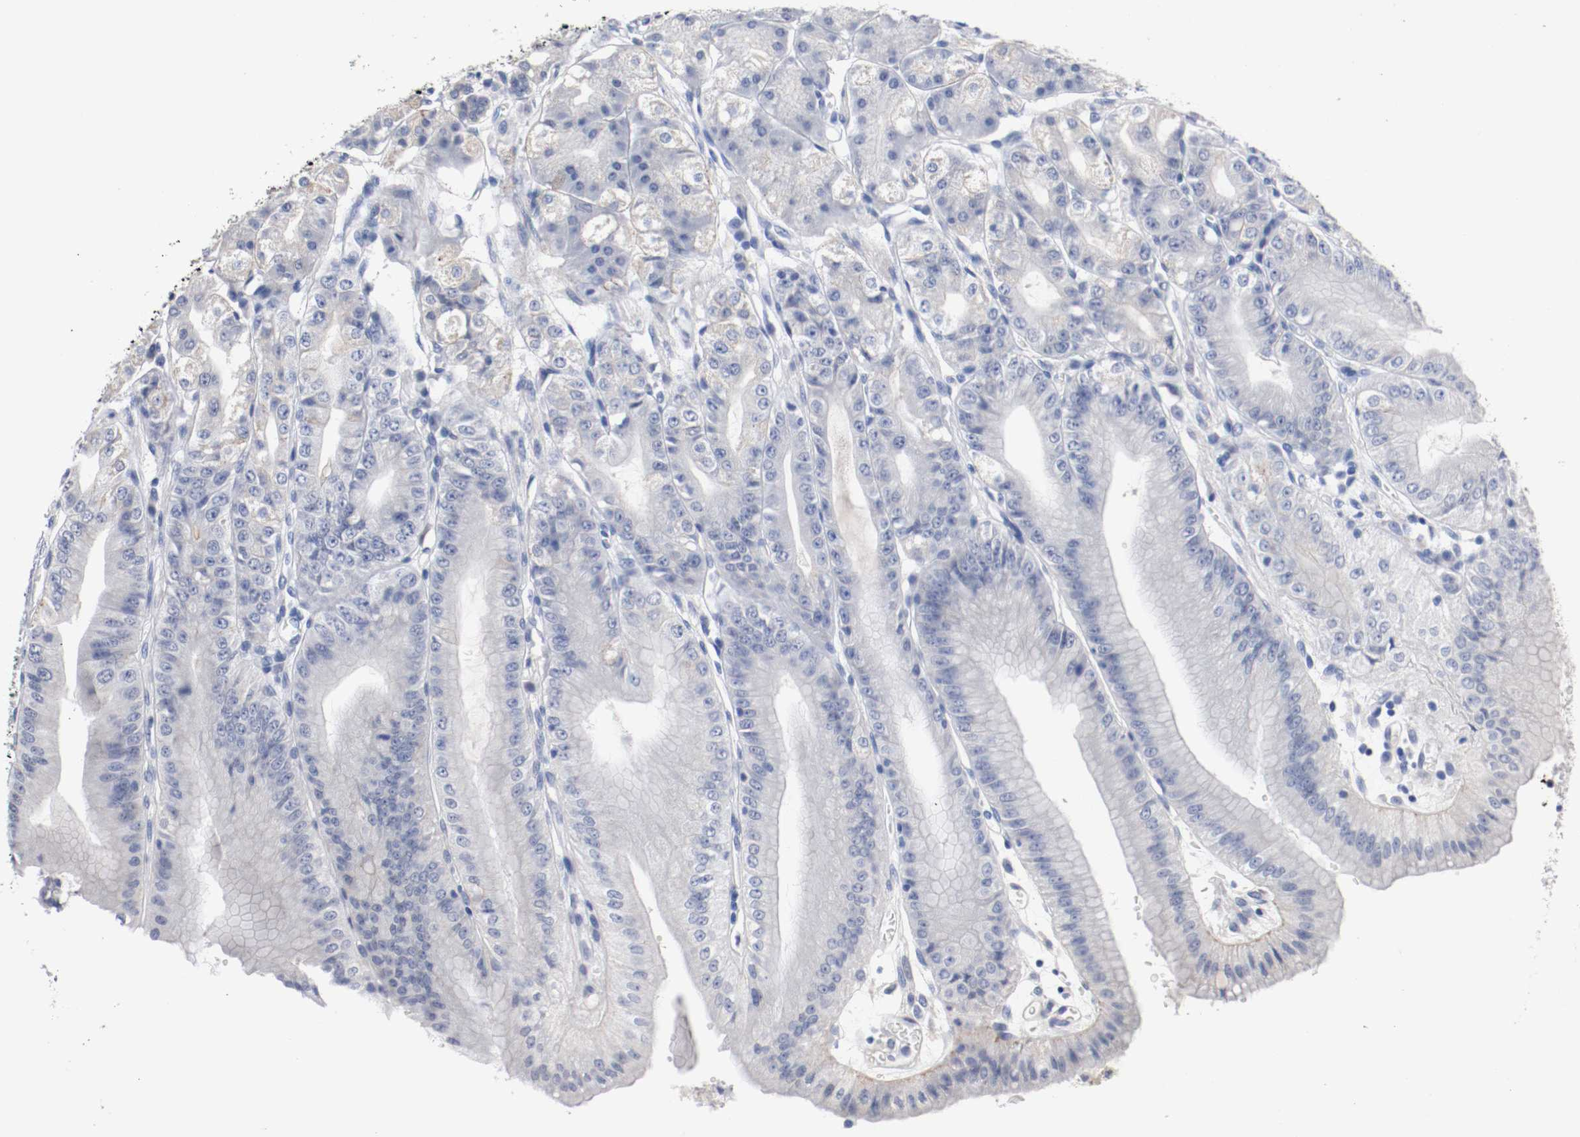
{"staining": {"intensity": "weak", "quantity": "<25%", "location": "cytoplasmic/membranous"}, "tissue": "stomach", "cell_type": "Glandular cells", "image_type": "normal", "snomed": [{"axis": "morphology", "description": "Normal tissue, NOS"}, {"axis": "topography", "description": "Stomach, lower"}], "caption": "Immunohistochemistry (IHC) photomicrograph of normal human stomach stained for a protein (brown), which displays no staining in glandular cells. (DAB (3,3'-diaminobenzidine) IHC with hematoxylin counter stain).", "gene": "TNC", "patient": {"sex": "male", "age": 71}}